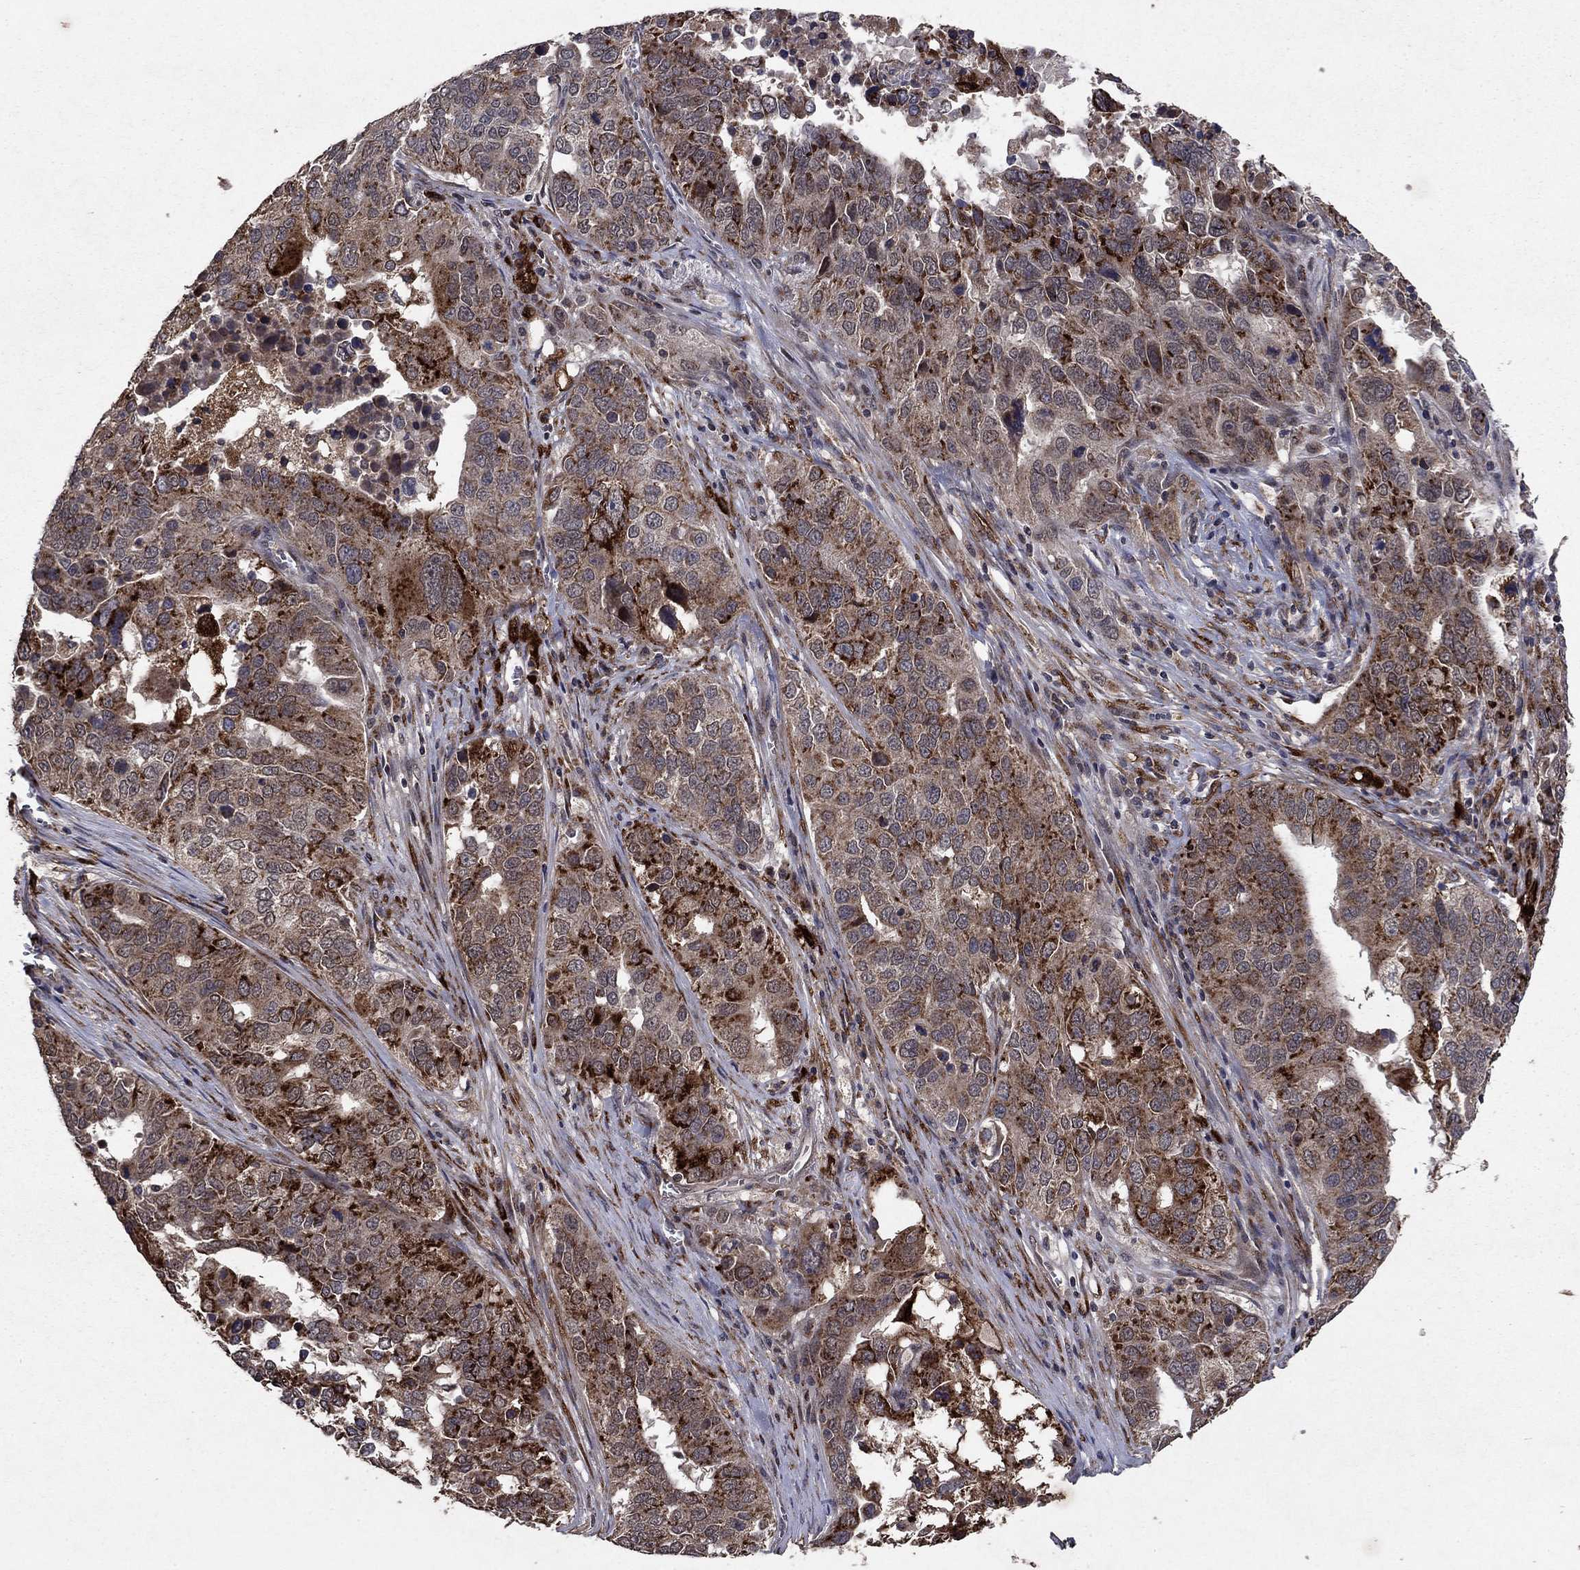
{"staining": {"intensity": "strong", "quantity": "25%-75%", "location": "cytoplasmic/membranous"}, "tissue": "ovarian cancer", "cell_type": "Tumor cells", "image_type": "cancer", "snomed": [{"axis": "morphology", "description": "Carcinoma, endometroid"}, {"axis": "topography", "description": "Soft tissue"}, {"axis": "topography", "description": "Ovary"}], "caption": "Tumor cells reveal high levels of strong cytoplasmic/membranous positivity in about 25%-75% of cells in ovarian cancer (endometroid carcinoma).", "gene": "DHRS1", "patient": {"sex": "female", "age": 52}}